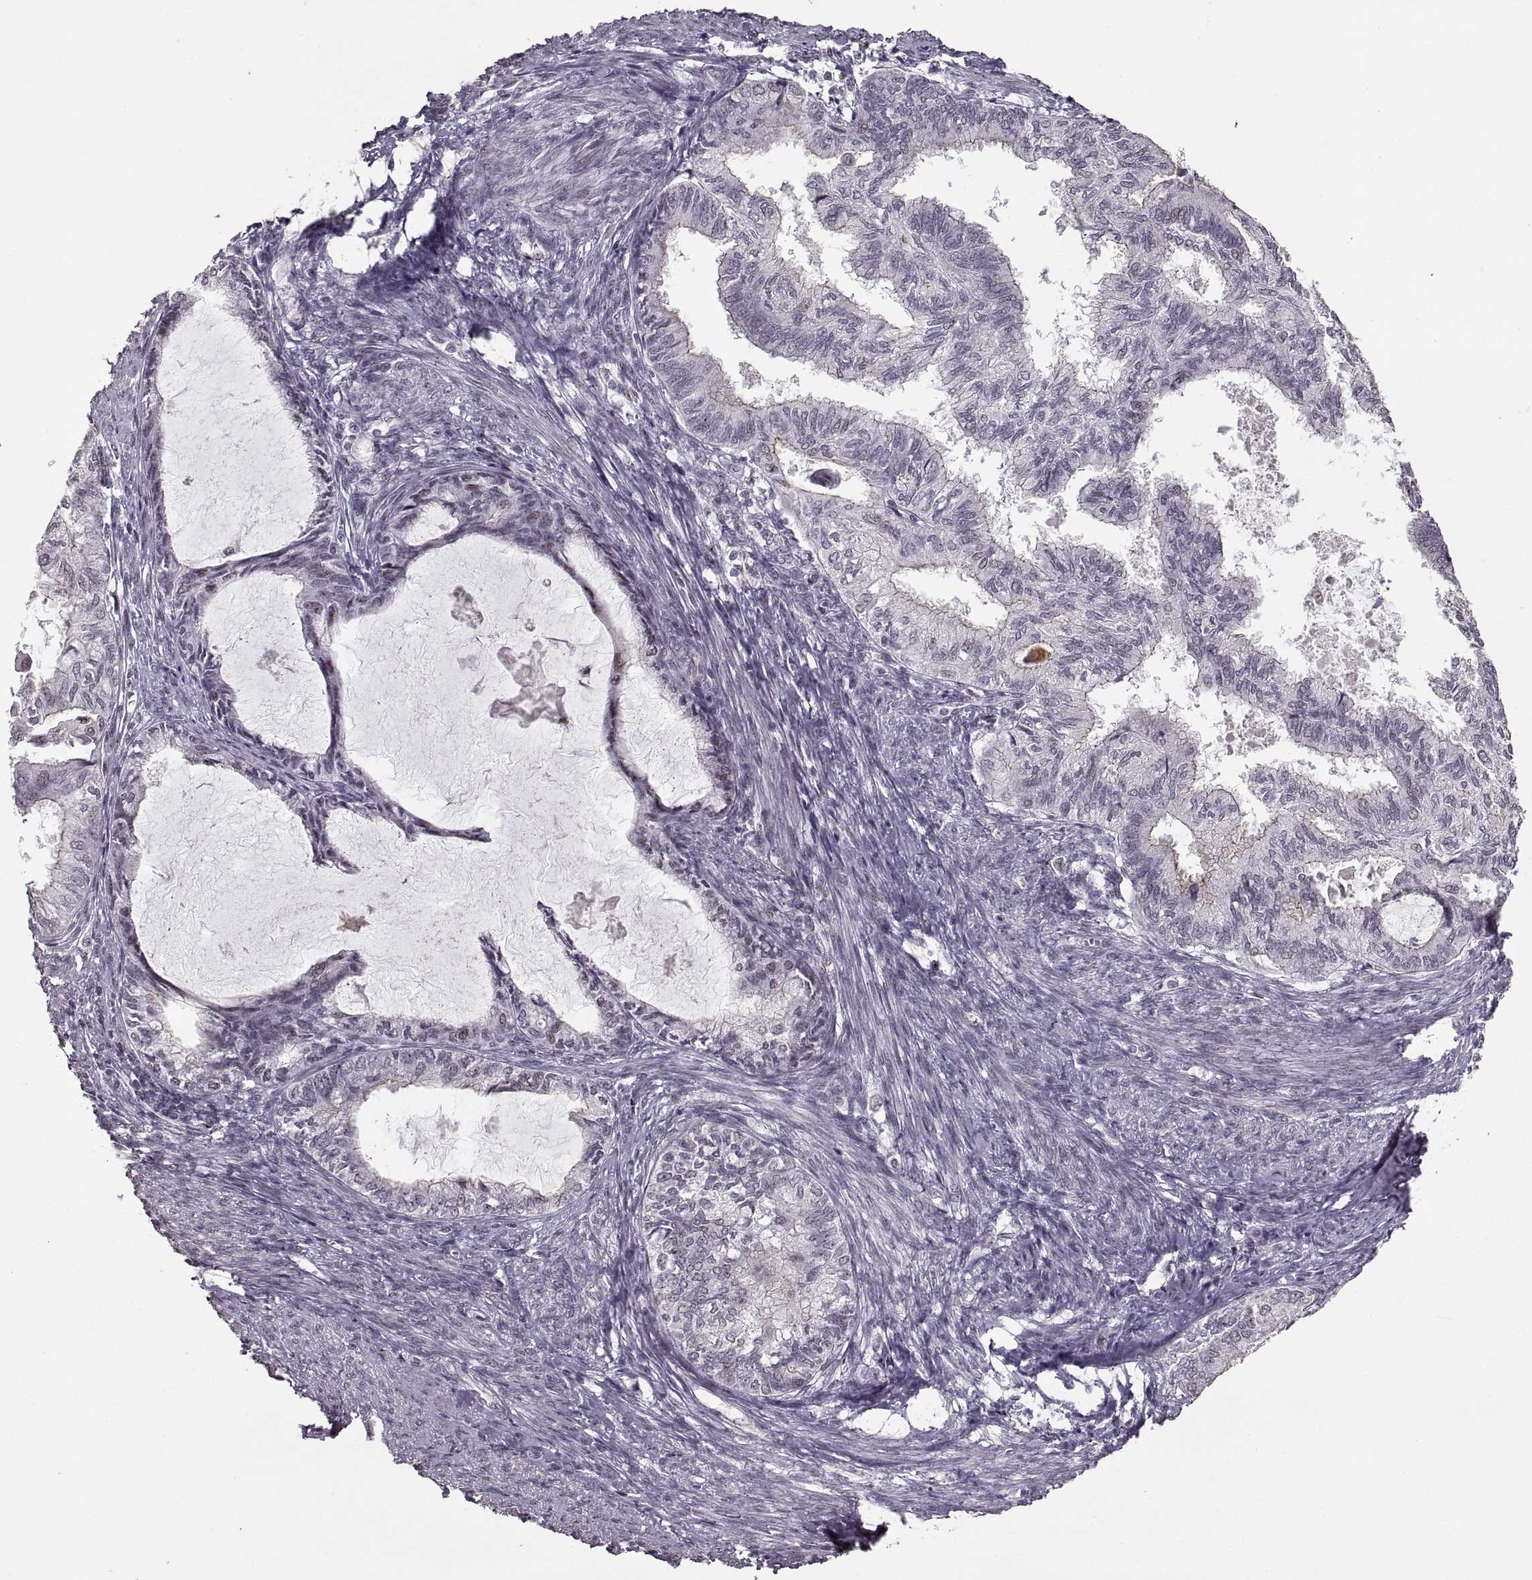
{"staining": {"intensity": "negative", "quantity": "none", "location": "none"}, "tissue": "endometrial cancer", "cell_type": "Tumor cells", "image_type": "cancer", "snomed": [{"axis": "morphology", "description": "Adenocarcinoma, NOS"}, {"axis": "topography", "description": "Endometrium"}], "caption": "Immunohistochemical staining of endometrial adenocarcinoma exhibits no significant staining in tumor cells.", "gene": "PALS1", "patient": {"sex": "female", "age": 86}}